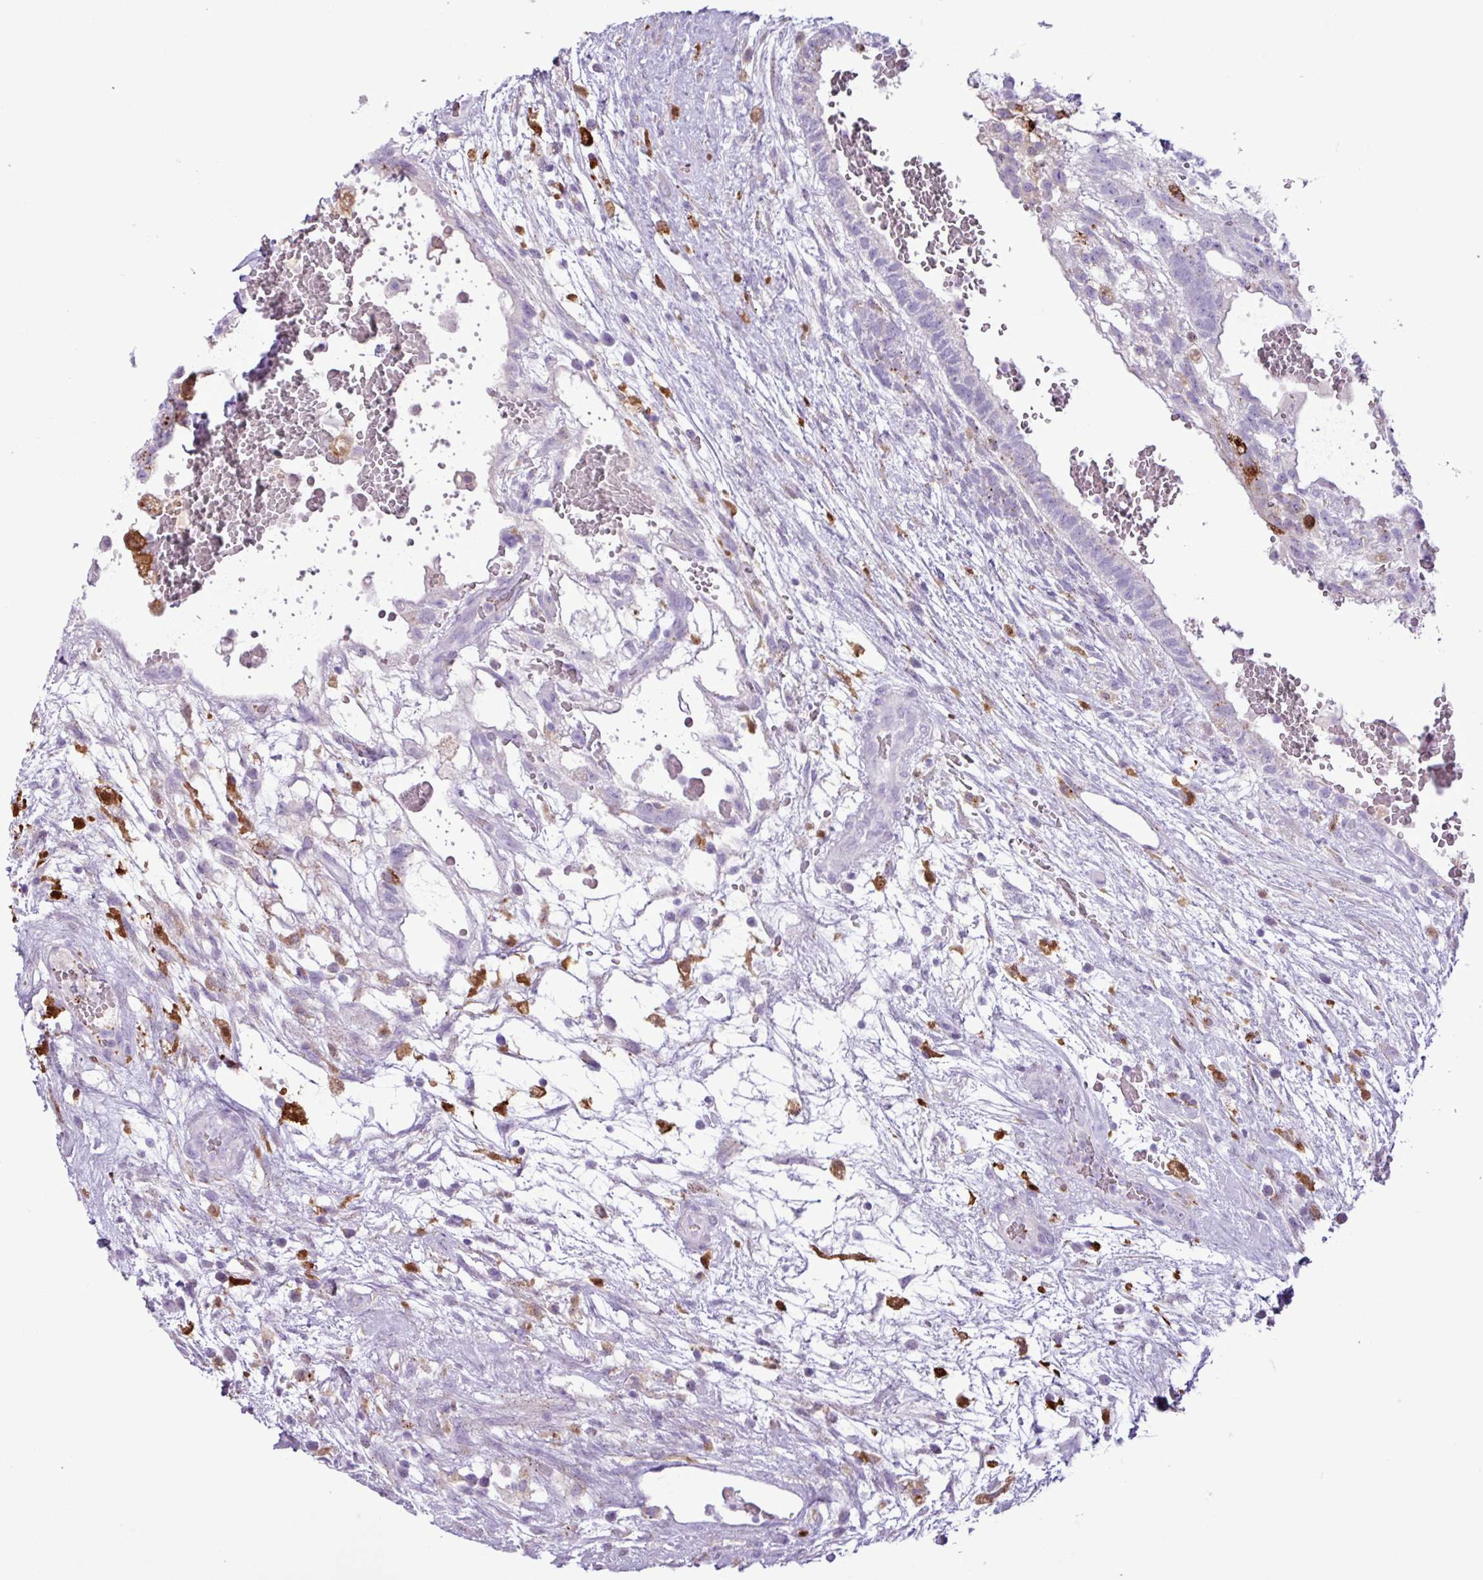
{"staining": {"intensity": "negative", "quantity": "none", "location": "none"}, "tissue": "testis cancer", "cell_type": "Tumor cells", "image_type": "cancer", "snomed": [{"axis": "morphology", "description": "Normal tissue, NOS"}, {"axis": "morphology", "description": "Carcinoma, Embryonal, NOS"}, {"axis": "topography", "description": "Testis"}], "caption": "Testis cancer was stained to show a protein in brown. There is no significant expression in tumor cells.", "gene": "TMEM200C", "patient": {"sex": "male", "age": 32}}